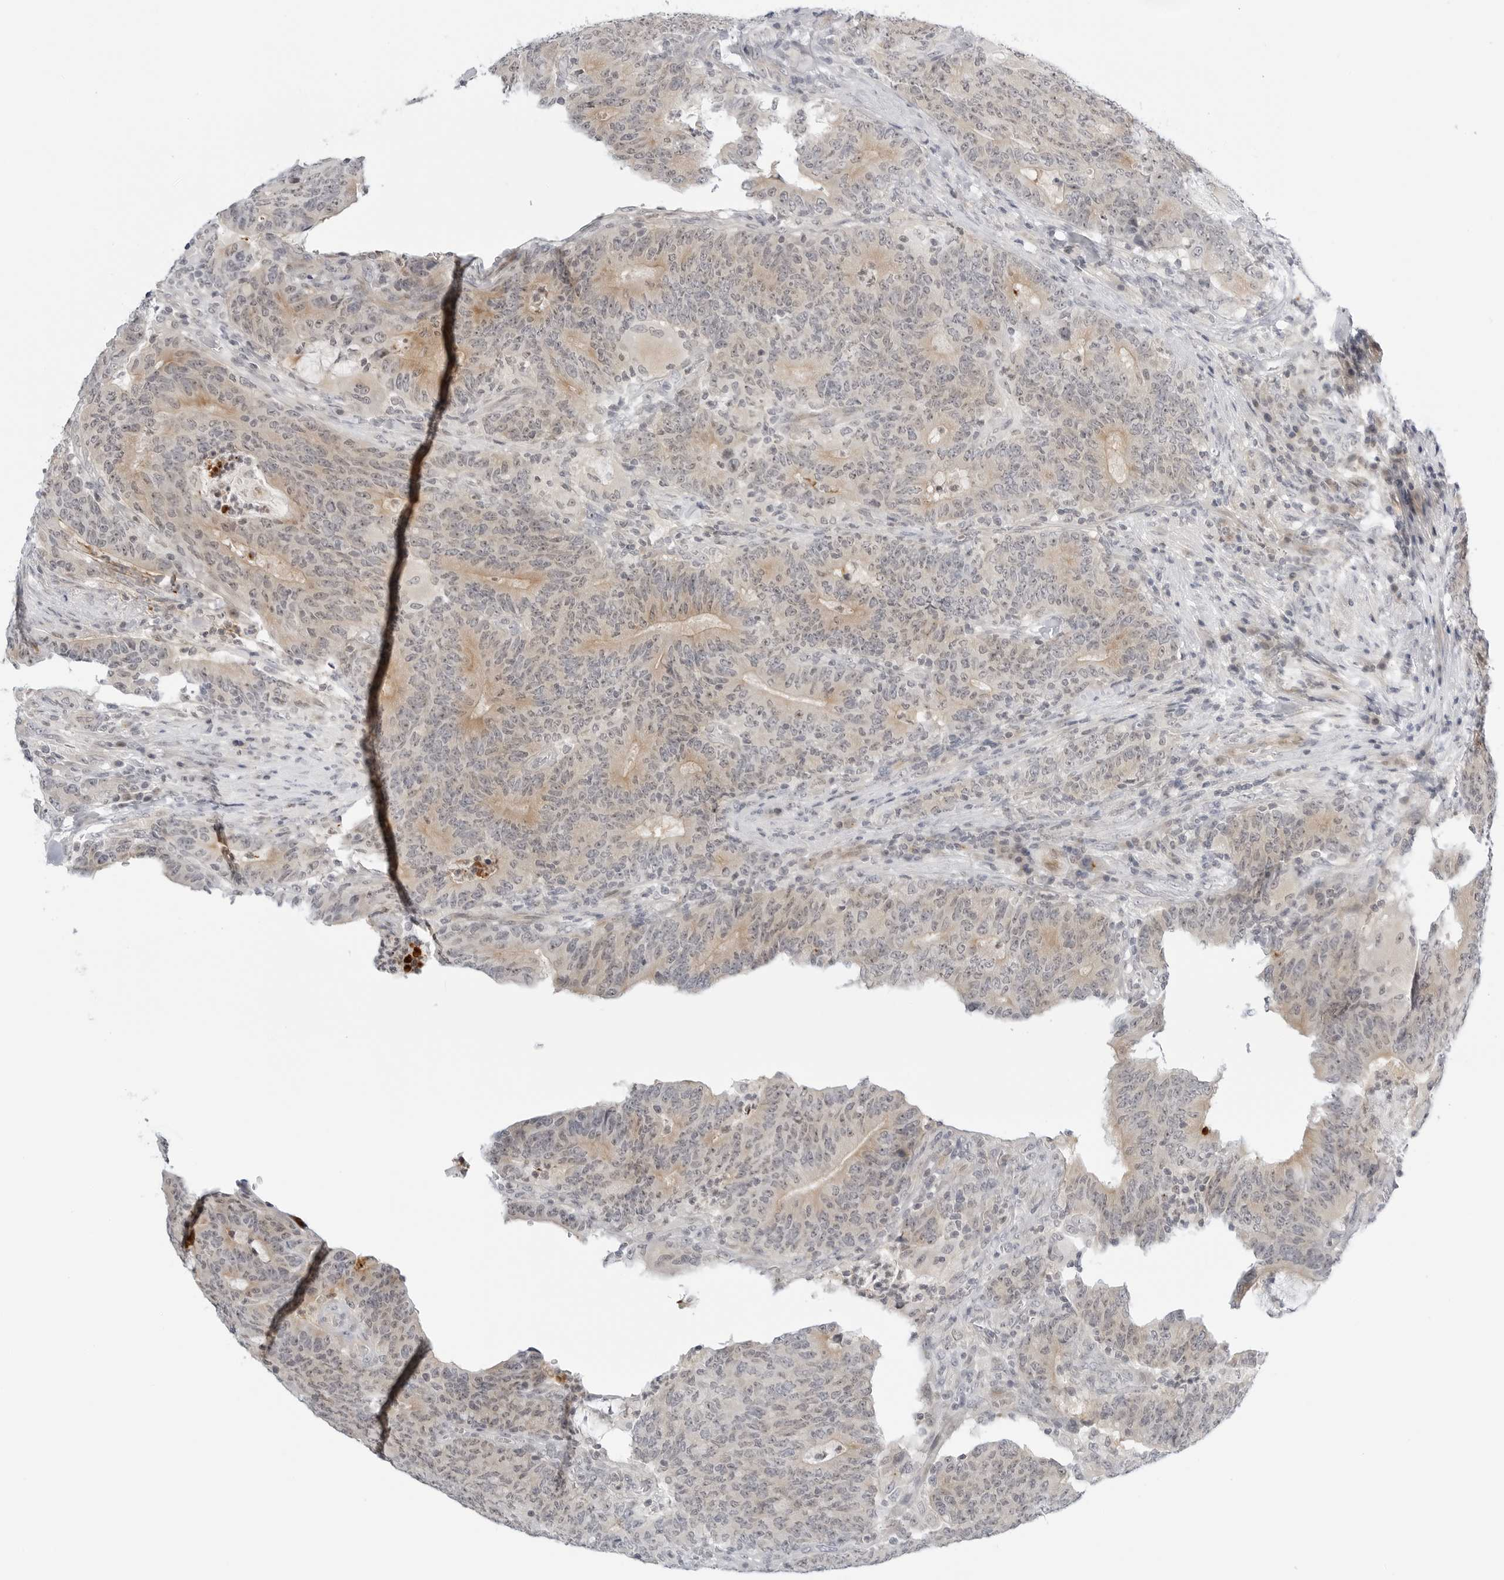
{"staining": {"intensity": "weak", "quantity": ">75%", "location": "cytoplasmic/membranous"}, "tissue": "colorectal cancer", "cell_type": "Tumor cells", "image_type": "cancer", "snomed": [{"axis": "morphology", "description": "Normal tissue, NOS"}, {"axis": "morphology", "description": "Adenocarcinoma, NOS"}, {"axis": "topography", "description": "Colon"}], "caption": "A low amount of weak cytoplasmic/membranous expression is seen in approximately >75% of tumor cells in colorectal cancer tissue. Nuclei are stained in blue.", "gene": "MAP2K5", "patient": {"sex": "female", "age": 75}}